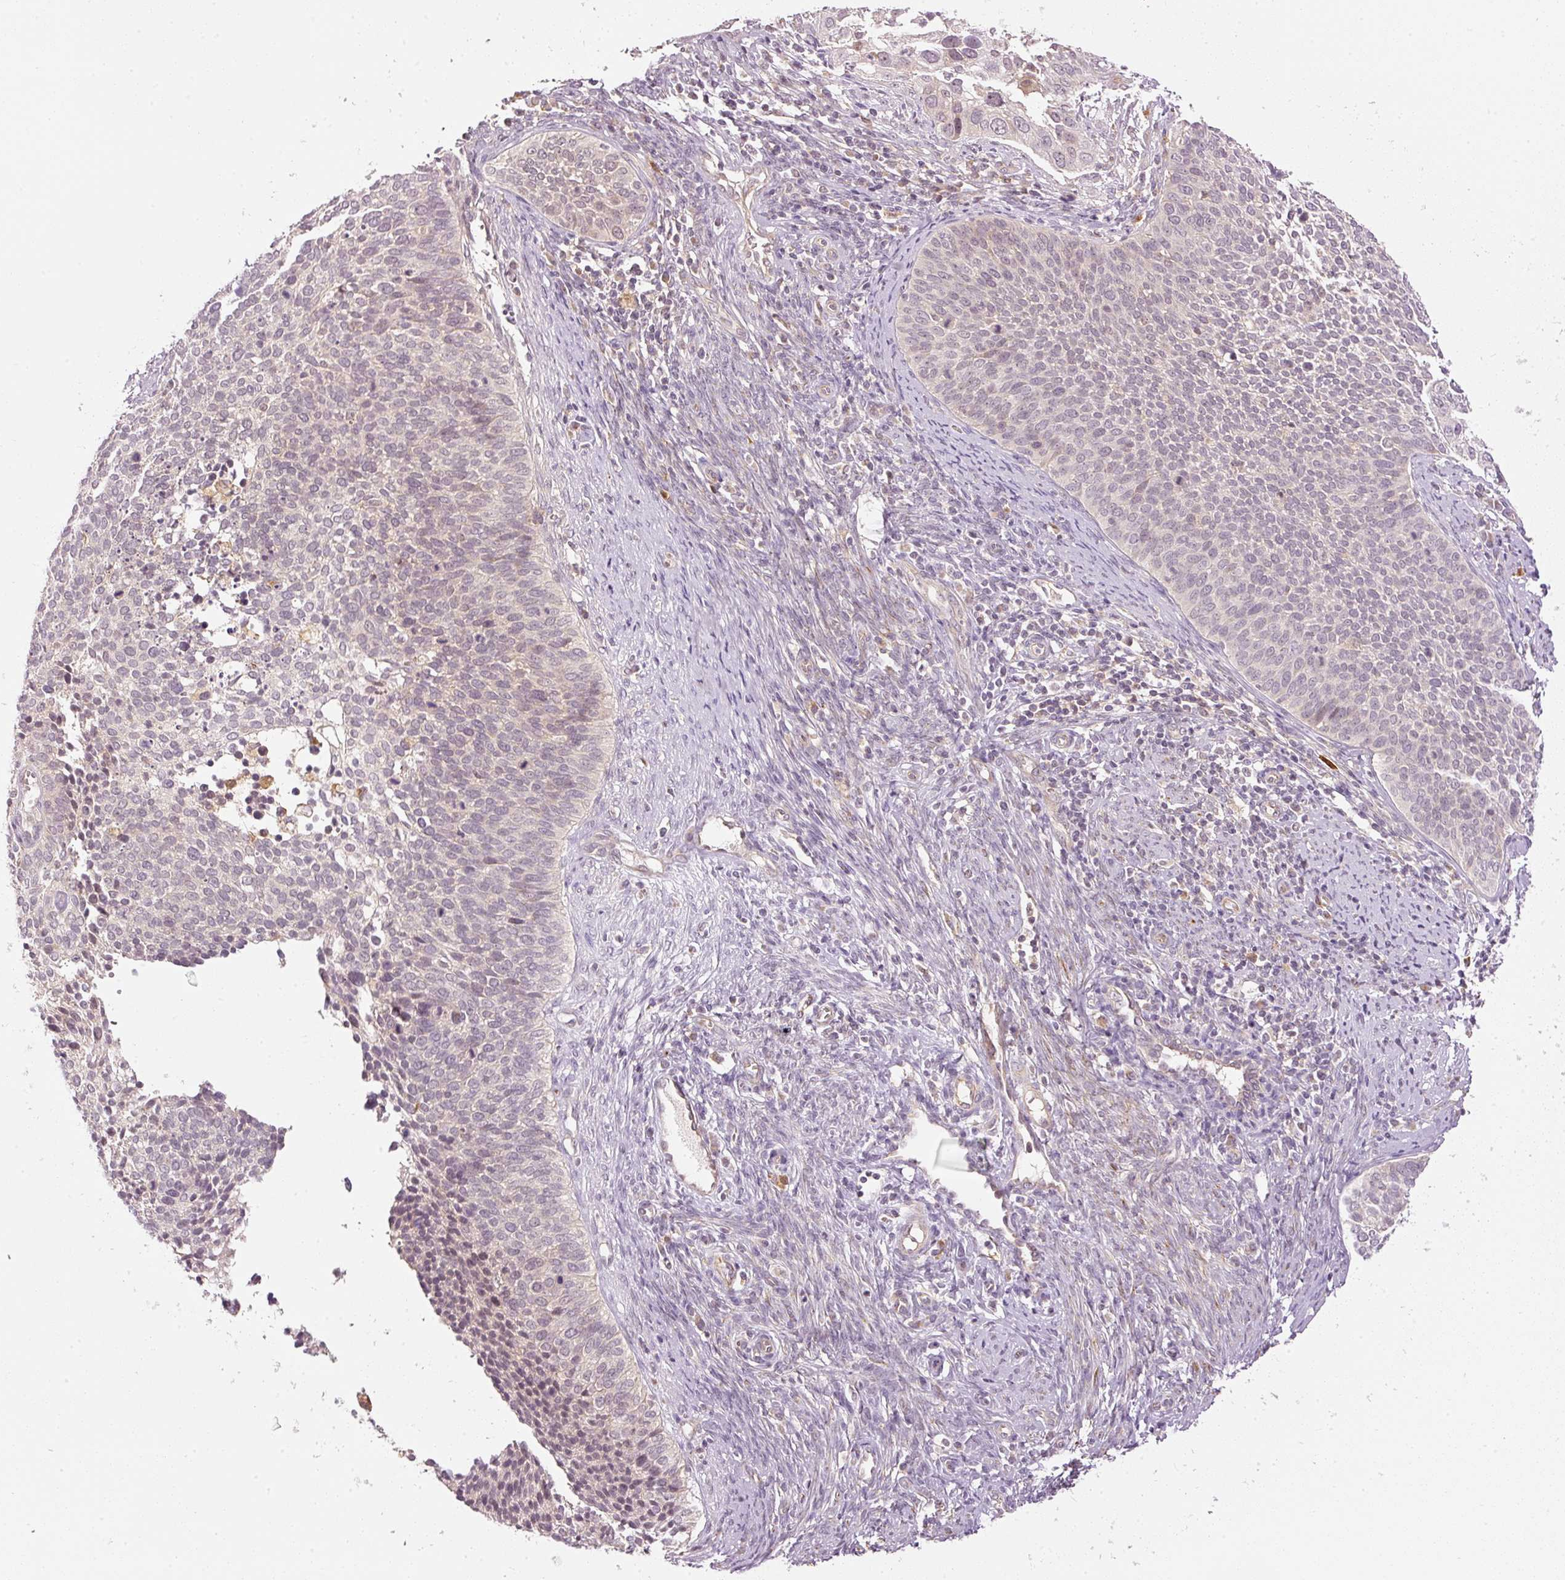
{"staining": {"intensity": "weak", "quantity": "<25%", "location": "cytoplasmic/membranous,nuclear"}, "tissue": "cervical cancer", "cell_type": "Tumor cells", "image_type": "cancer", "snomed": [{"axis": "morphology", "description": "Squamous cell carcinoma, NOS"}, {"axis": "topography", "description": "Cervix"}], "caption": "IHC histopathology image of neoplastic tissue: cervical cancer stained with DAB (3,3'-diaminobenzidine) reveals no significant protein positivity in tumor cells.", "gene": "CDC20B", "patient": {"sex": "female", "age": 34}}